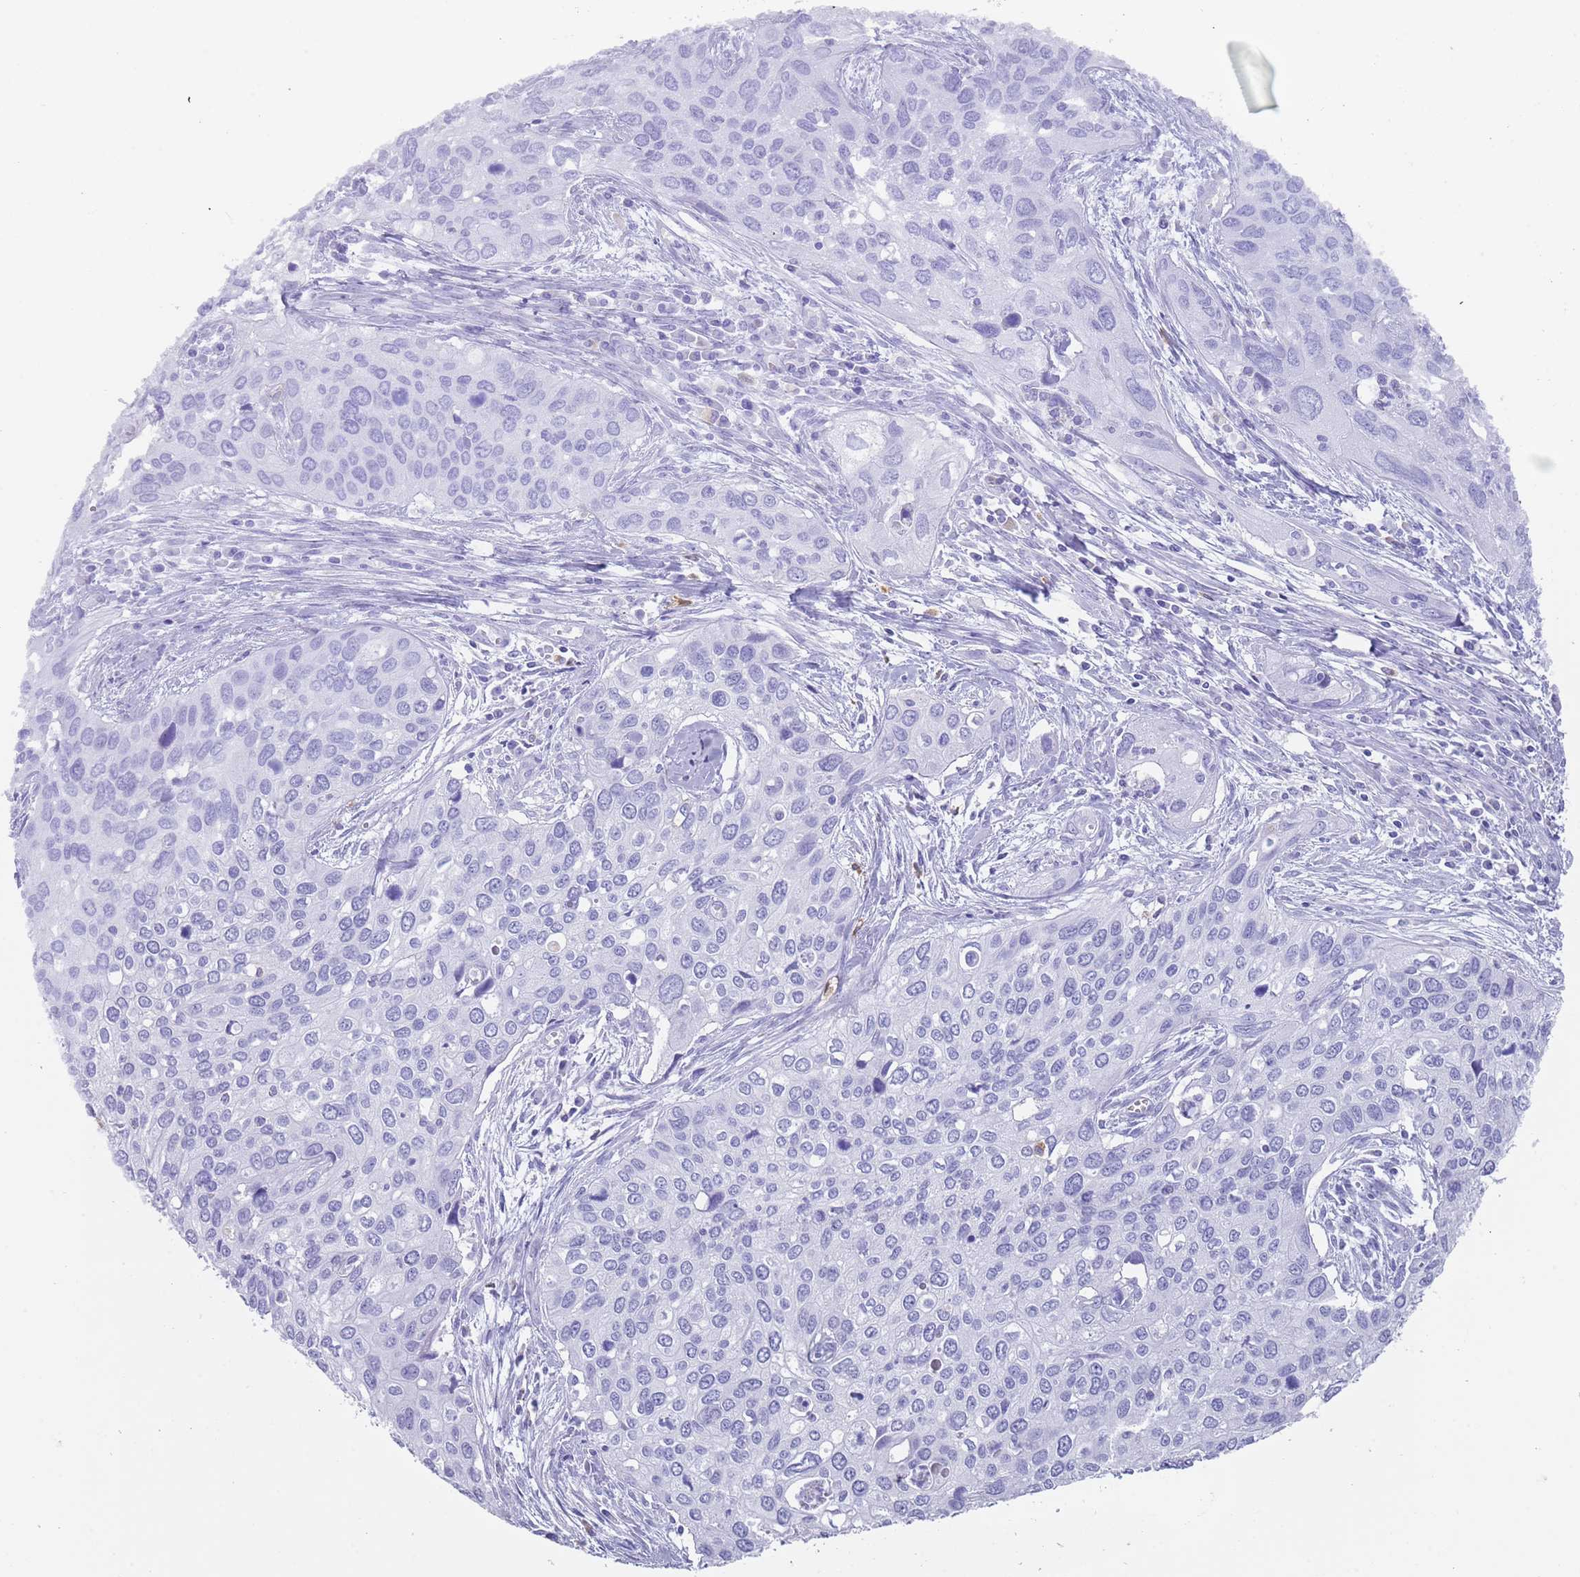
{"staining": {"intensity": "negative", "quantity": "none", "location": "none"}, "tissue": "cervical cancer", "cell_type": "Tumor cells", "image_type": "cancer", "snomed": [{"axis": "morphology", "description": "Squamous cell carcinoma, NOS"}, {"axis": "topography", "description": "Cervix"}], "caption": "Immunohistochemistry of cervical cancer (squamous cell carcinoma) exhibits no expression in tumor cells. The staining is performed using DAB brown chromogen with nuclei counter-stained in using hematoxylin.", "gene": "MYADML2", "patient": {"sex": "female", "age": 55}}